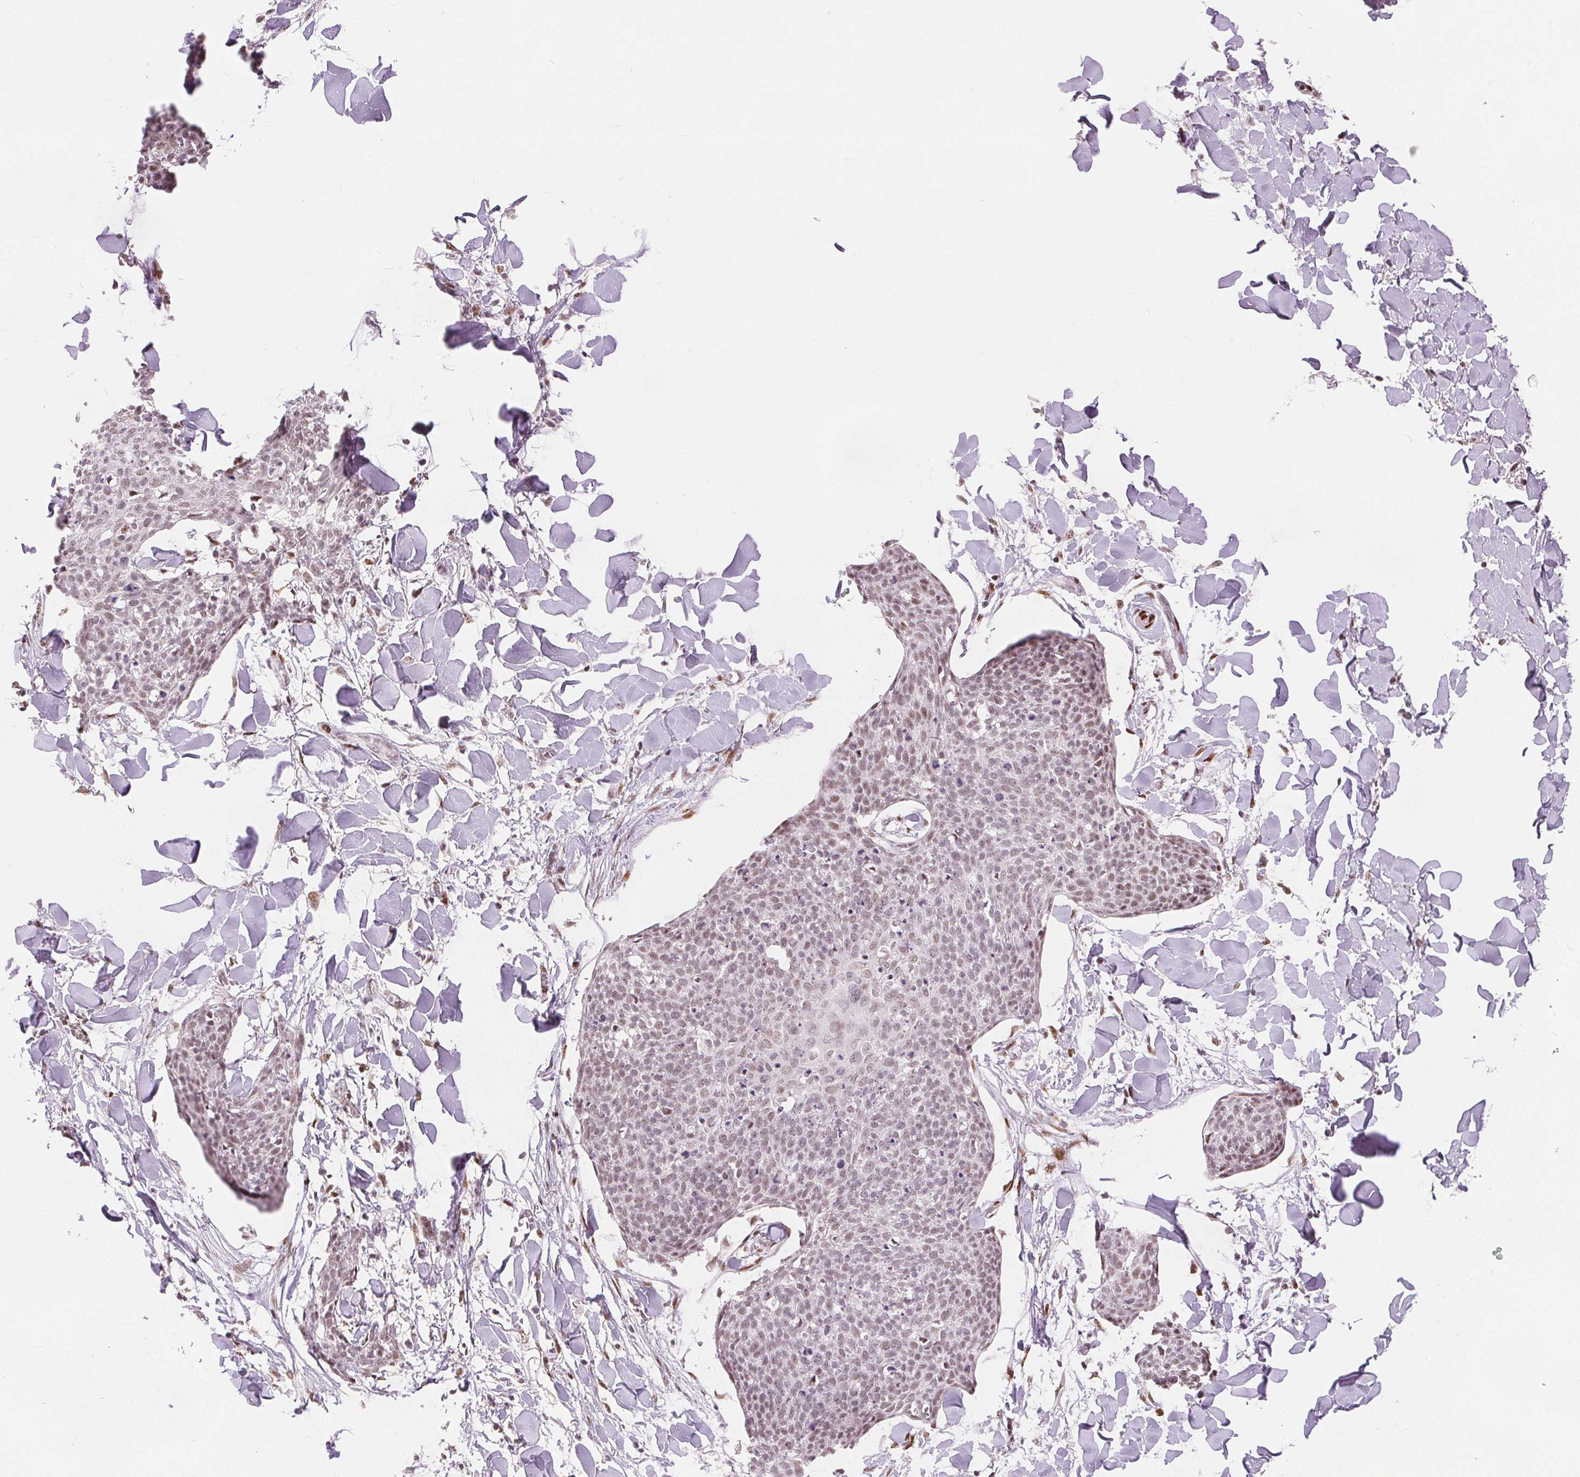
{"staining": {"intensity": "weak", "quantity": "25%-75%", "location": "nuclear"}, "tissue": "skin cancer", "cell_type": "Tumor cells", "image_type": "cancer", "snomed": [{"axis": "morphology", "description": "Squamous cell carcinoma, NOS"}, {"axis": "topography", "description": "Skin"}, {"axis": "topography", "description": "Vulva"}], "caption": "The immunohistochemical stain highlights weak nuclear positivity in tumor cells of skin cancer tissue.", "gene": "ZNF703", "patient": {"sex": "female", "age": 75}}